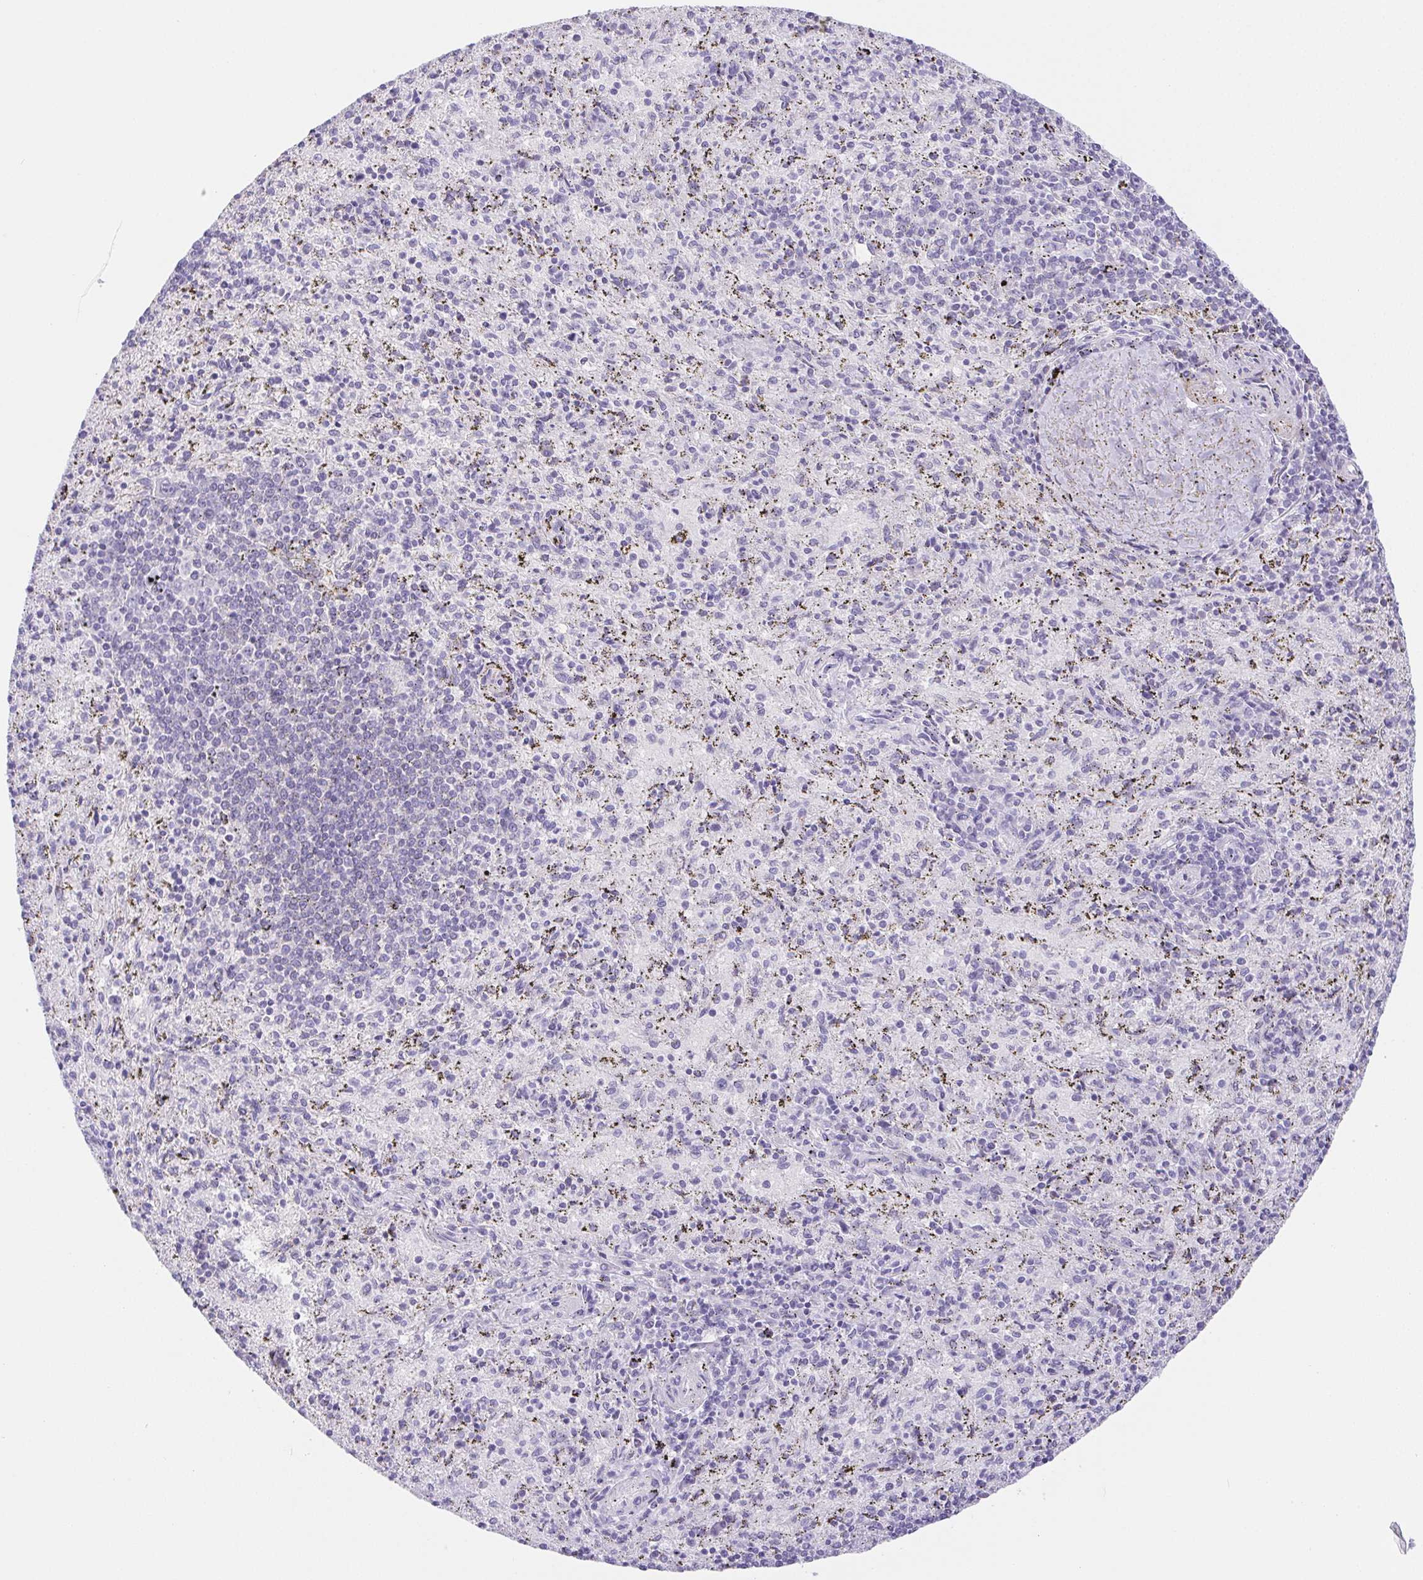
{"staining": {"intensity": "negative", "quantity": "none", "location": "none"}, "tissue": "spleen", "cell_type": "Cells in red pulp", "image_type": "normal", "snomed": [{"axis": "morphology", "description": "Normal tissue, NOS"}, {"axis": "topography", "description": "Spleen"}], "caption": "An immunohistochemistry histopathology image of benign spleen is shown. There is no staining in cells in red pulp of spleen. The staining is performed using DAB (3,3'-diaminobenzidine) brown chromogen with nuclei counter-stained in using hematoxylin.", "gene": "PNLIP", "patient": {"sex": "male", "age": 57}}